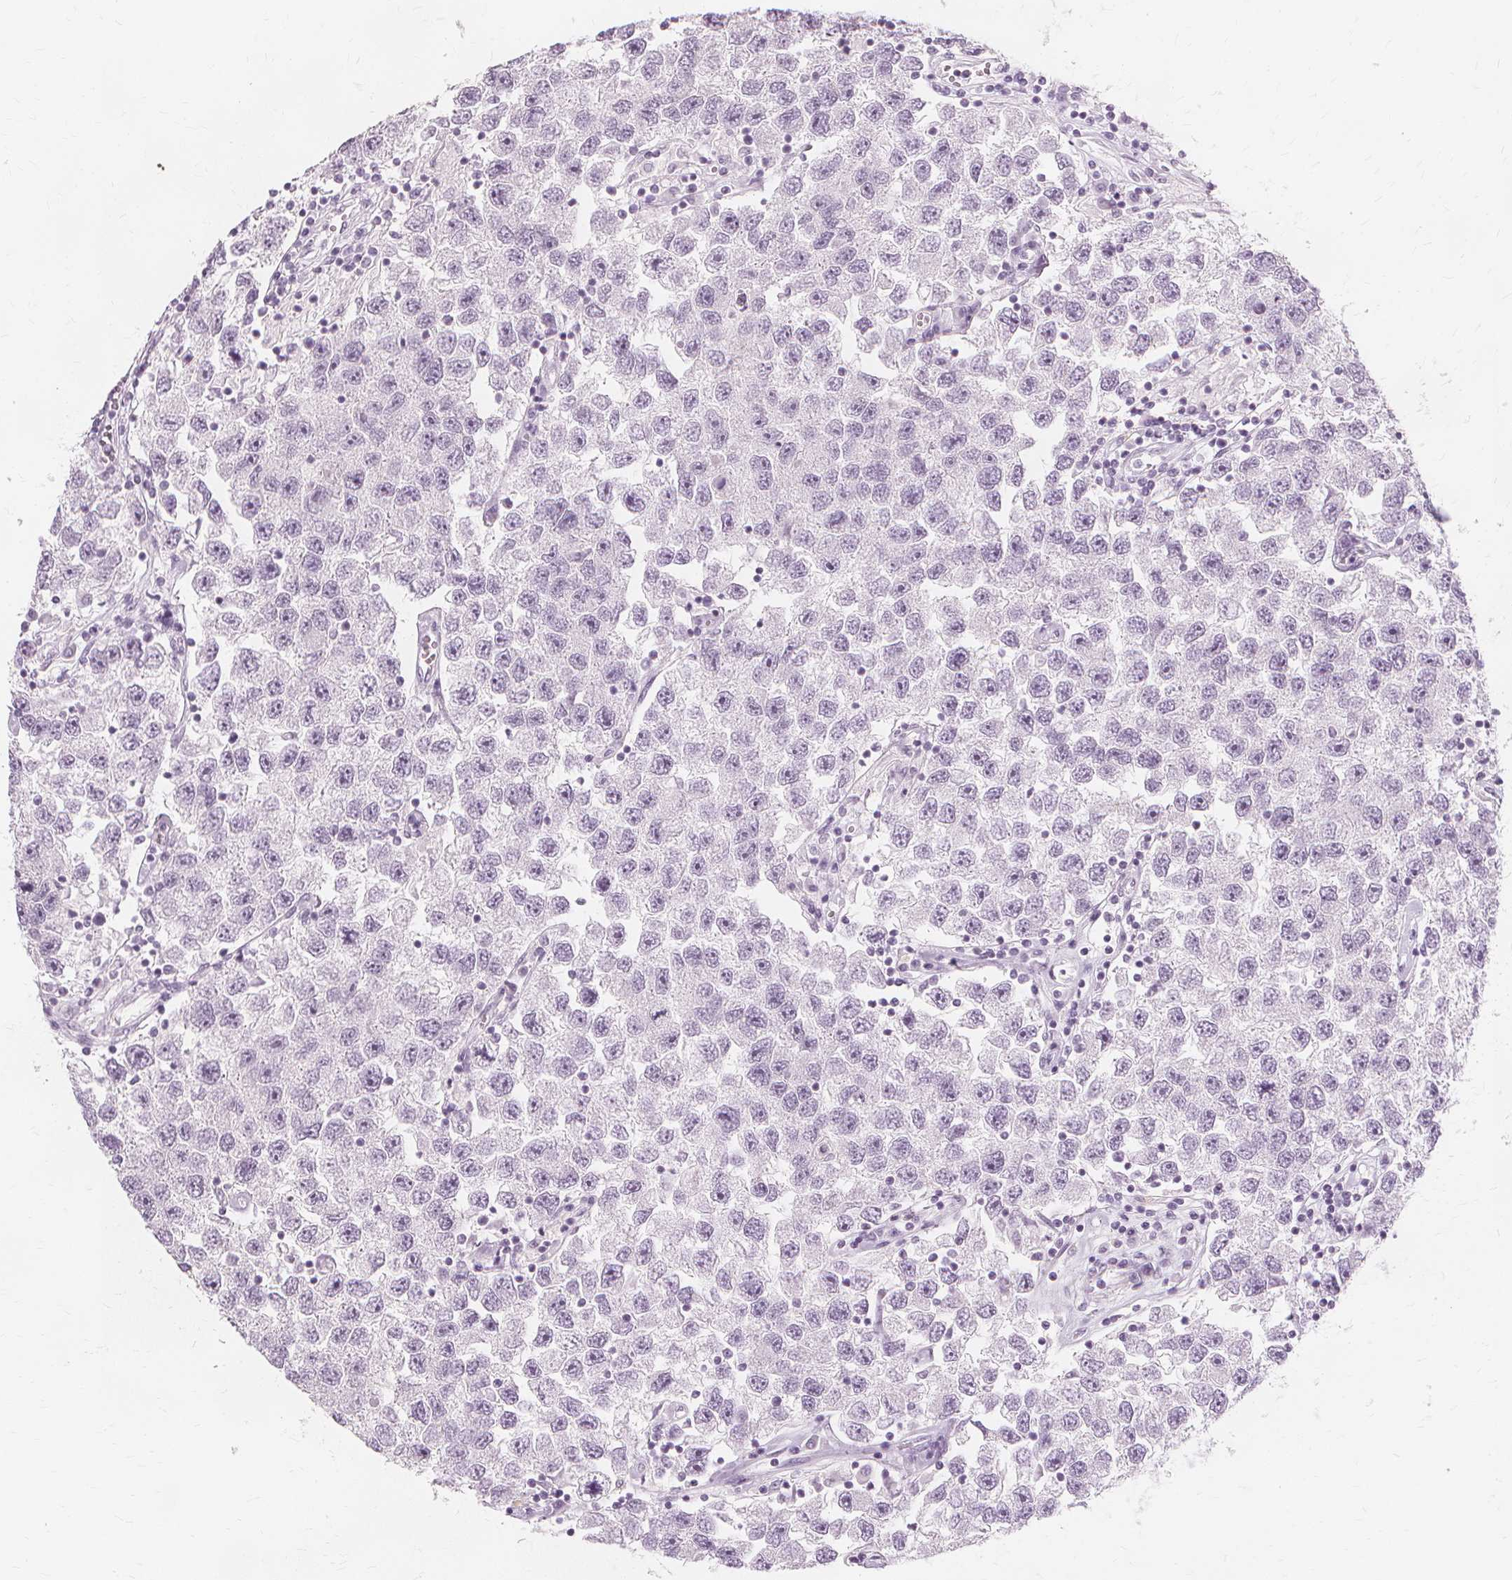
{"staining": {"intensity": "negative", "quantity": "none", "location": "none"}, "tissue": "testis cancer", "cell_type": "Tumor cells", "image_type": "cancer", "snomed": [{"axis": "morphology", "description": "Seminoma, NOS"}, {"axis": "topography", "description": "Testis"}], "caption": "Tumor cells show no significant staining in testis cancer.", "gene": "TFF1", "patient": {"sex": "male", "age": 26}}